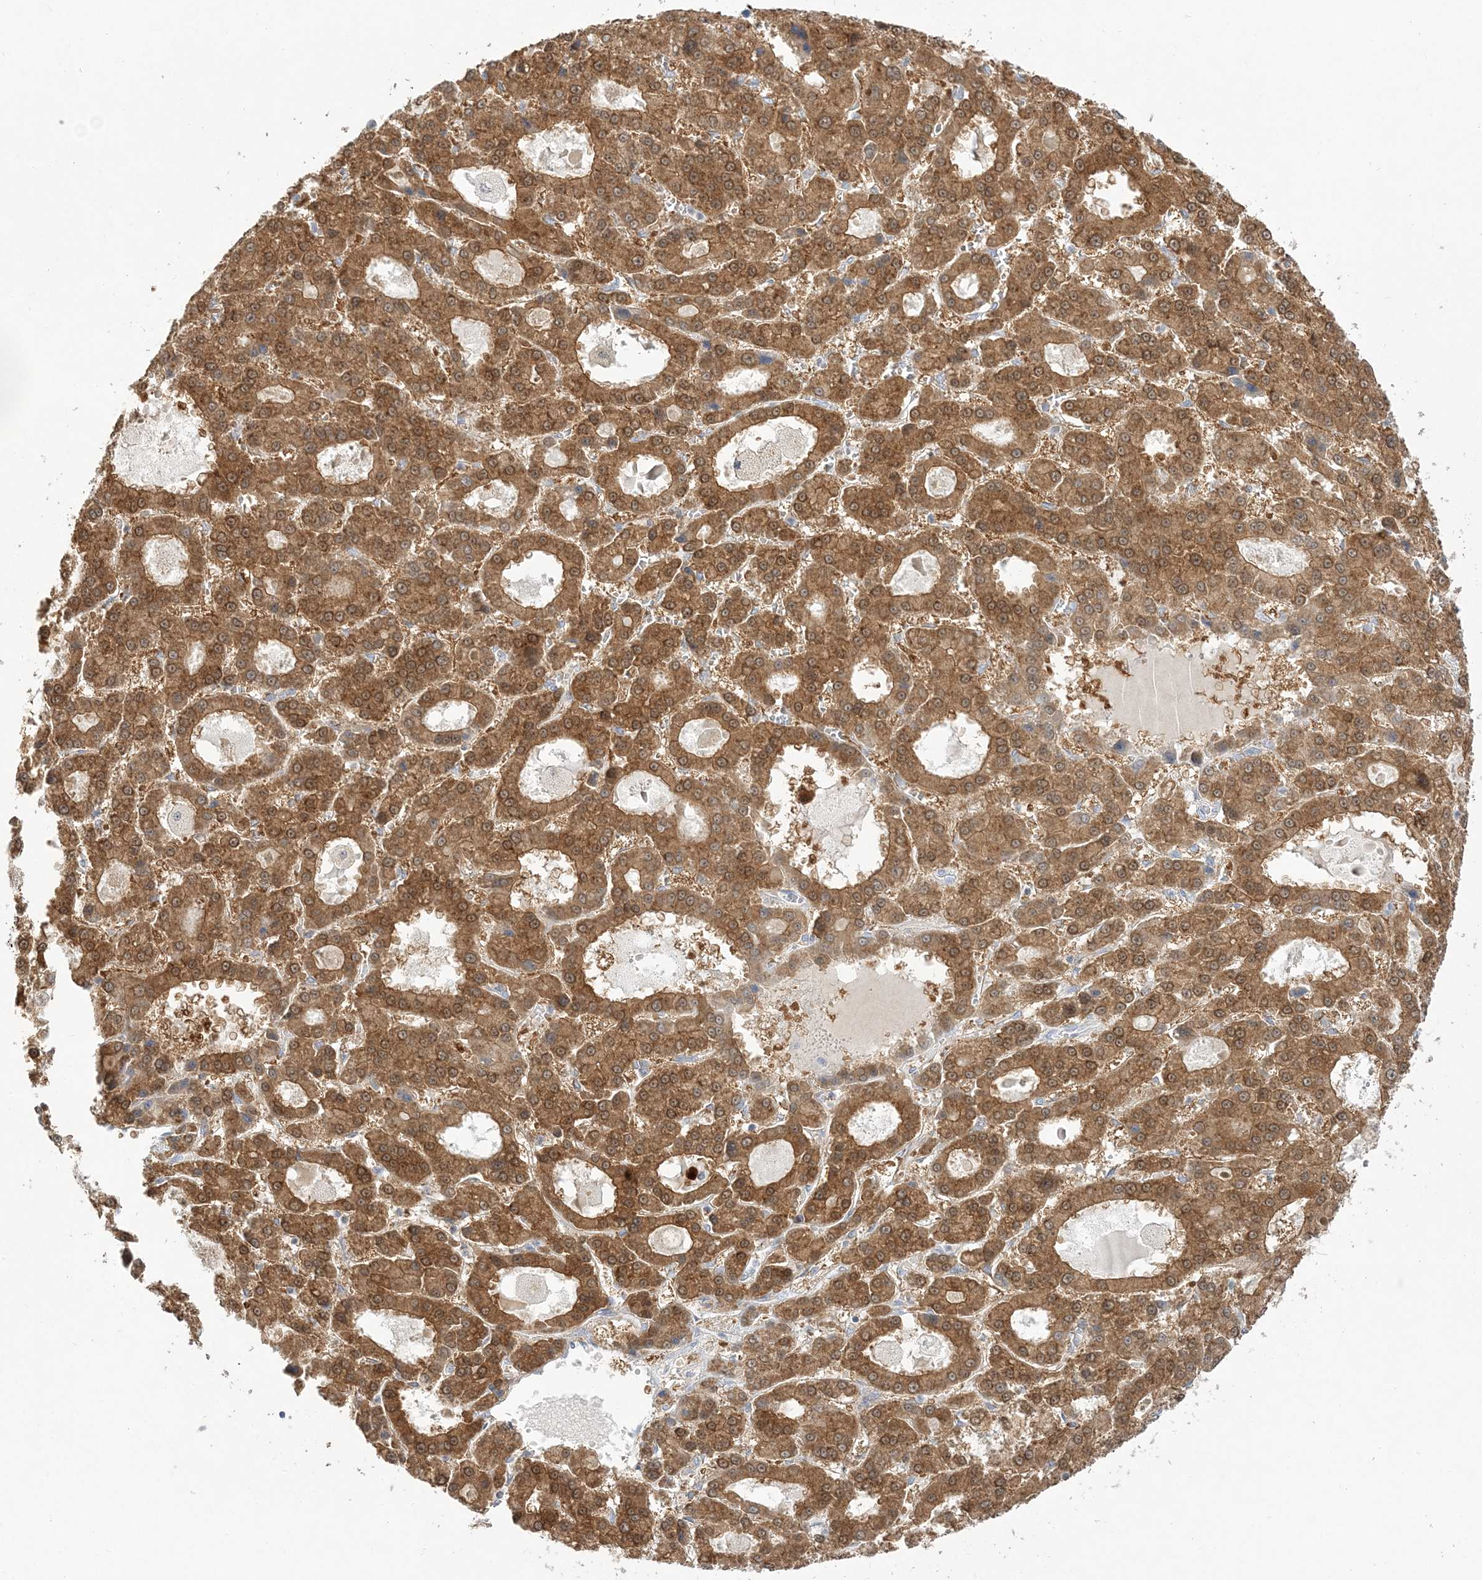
{"staining": {"intensity": "moderate", "quantity": ">75%", "location": "cytoplasmic/membranous,nuclear"}, "tissue": "liver cancer", "cell_type": "Tumor cells", "image_type": "cancer", "snomed": [{"axis": "morphology", "description": "Carcinoma, Hepatocellular, NOS"}, {"axis": "topography", "description": "Liver"}], "caption": "Immunohistochemical staining of human liver cancer (hepatocellular carcinoma) demonstrates medium levels of moderate cytoplasmic/membranous and nuclear positivity in approximately >75% of tumor cells. The protein is shown in brown color, while the nuclei are stained blue.", "gene": "PCBD1", "patient": {"sex": "male", "age": 70}}